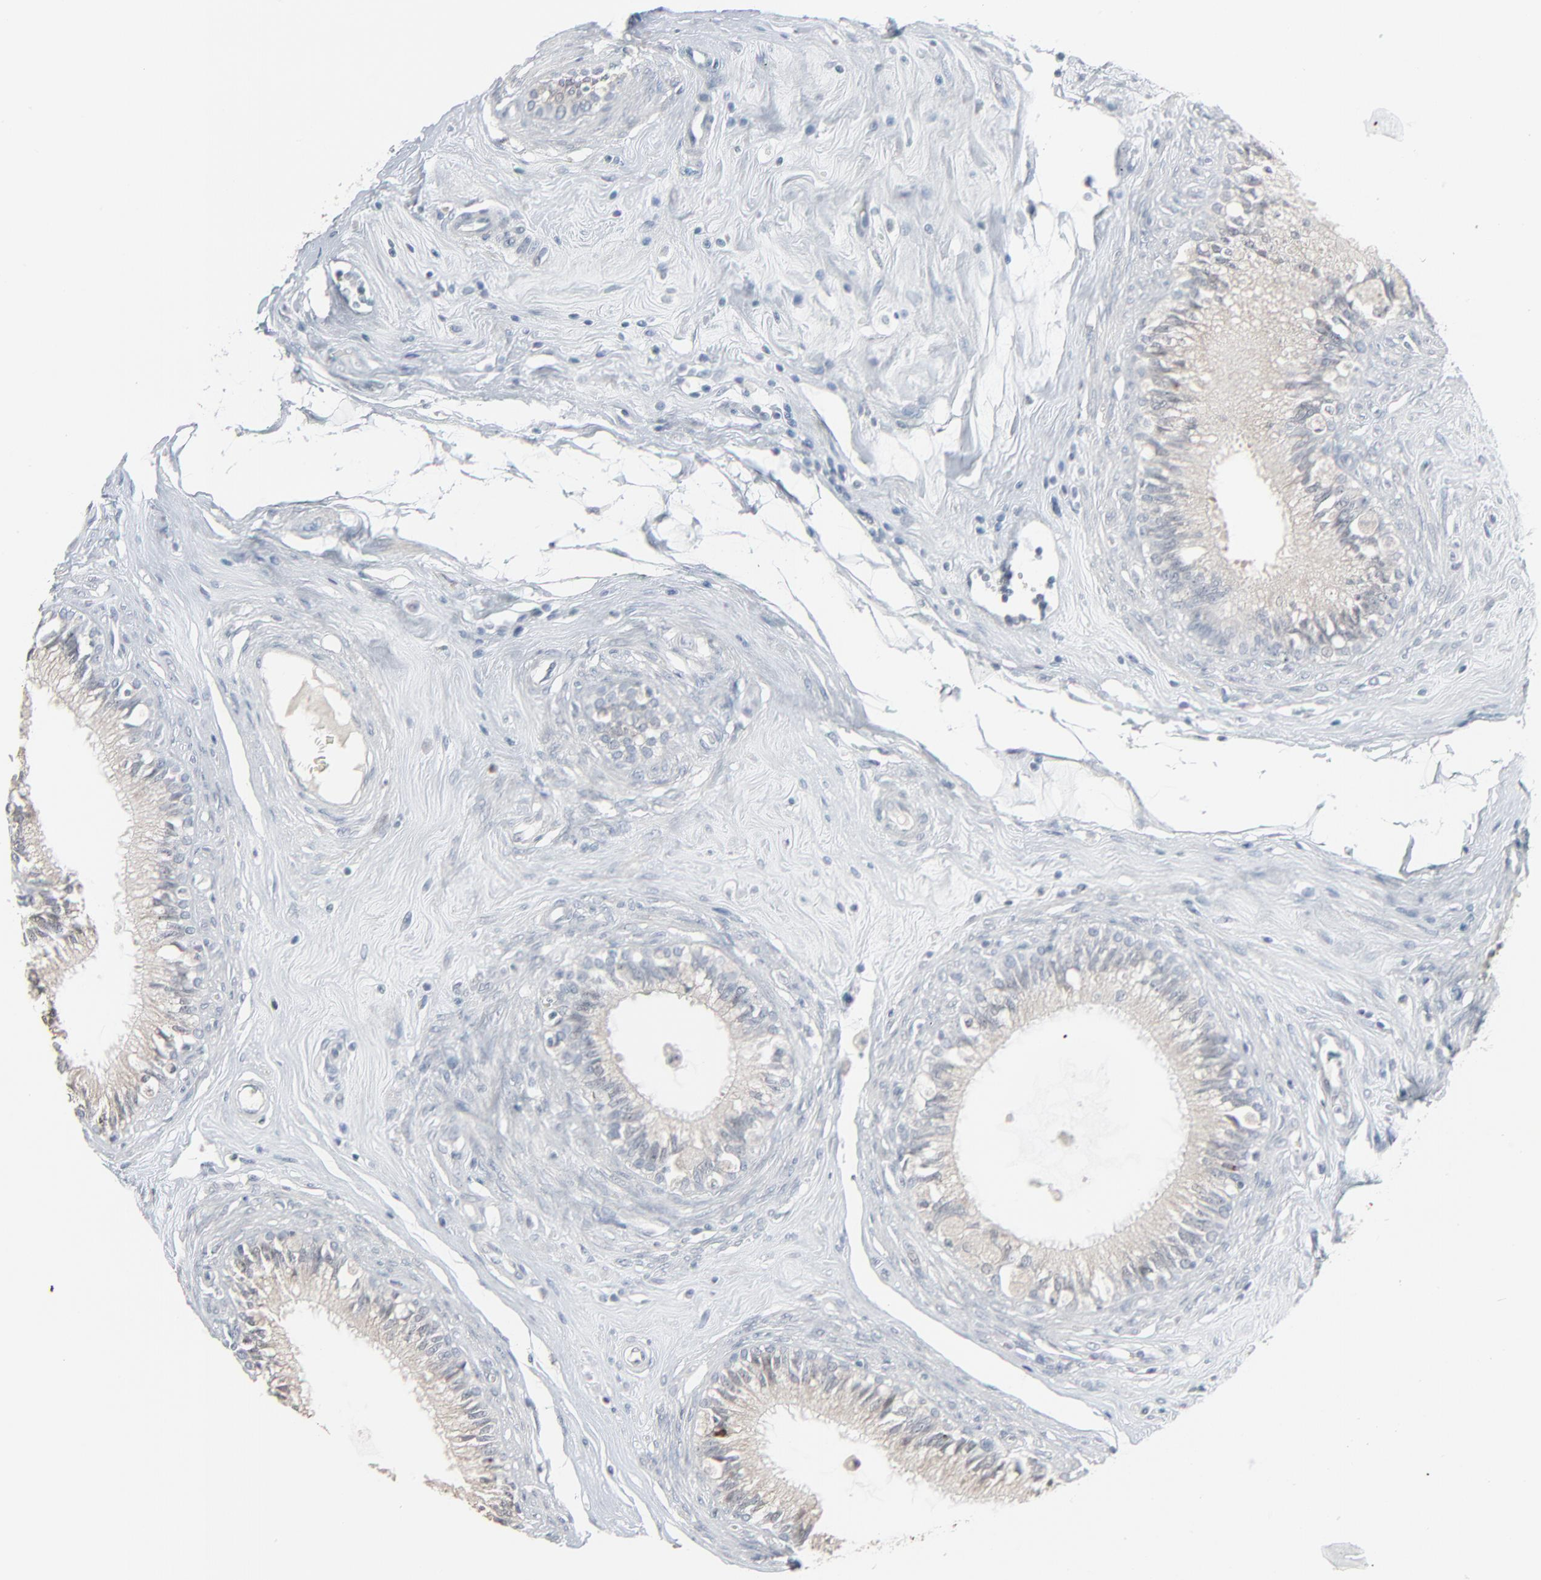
{"staining": {"intensity": "negative", "quantity": "none", "location": "none"}, "tissue": "epididymis", "cell_type": "Glandular cells", "image_type": "normal", "snomed": [{"axis": "morphology", "description": "Normal tissue, NOS"}, {"axis": "morphology", "description": "Inflammation, NOS"}, {"axis": "topography", "description": "Epididymis"}], "caption": "Immunohistochemical staining of benign epididymis demonstrates no significant positivity in glandular cells. Nuclei are stained in blue.", "gene": "SAGE1", "patient": {"sex": "male", "age": 84}}